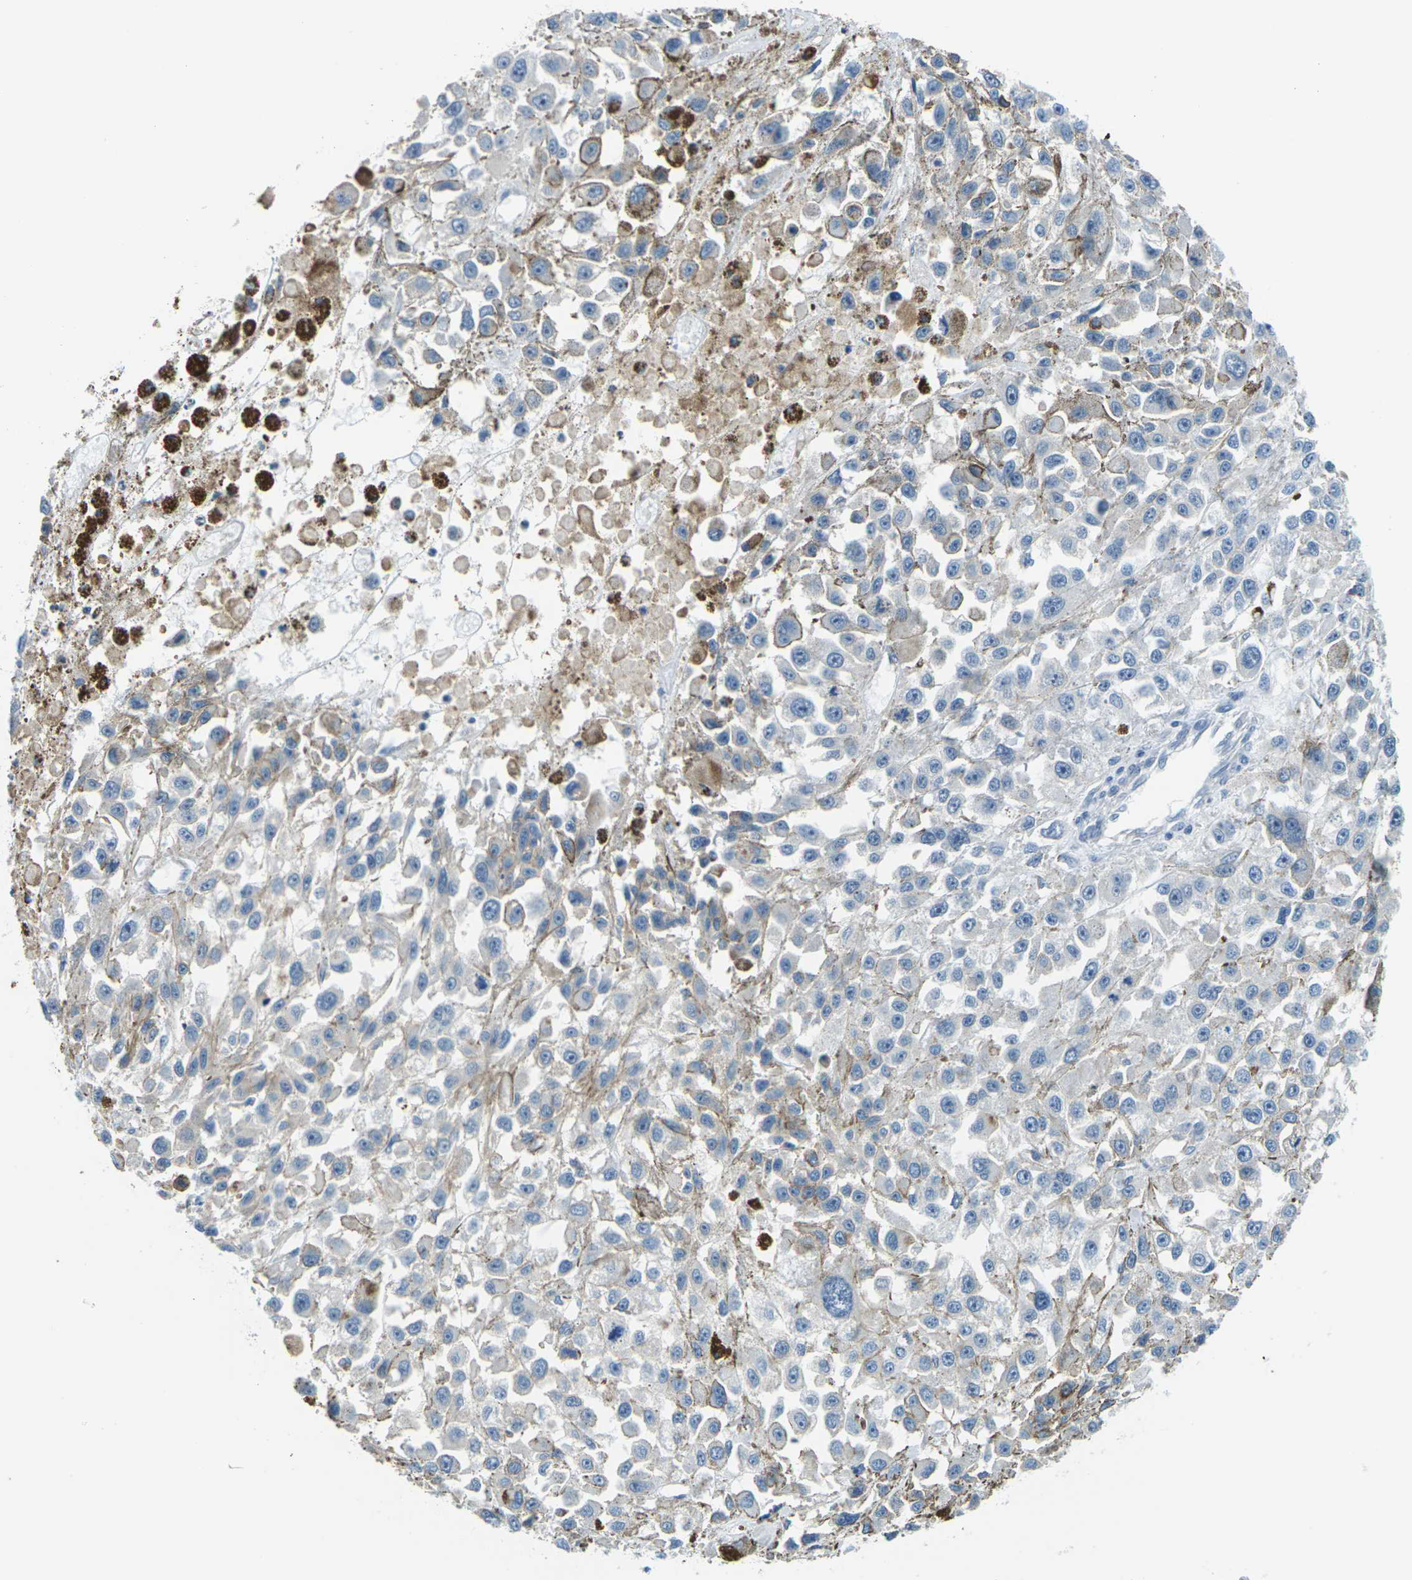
{"staining": {"intensity": "negative", "quantity": "none", "location": "none"}, "tissue": "melanoma", "cell_type": "Tumor cells", "image_type": "cancer", "snomed": [{"axis": "morphology", "description": "Malignant melanoma, Metastatic site"}, {"axis": "topography", "description": "Lymph node"}], "caption": "Melanoma was stained to show a protein in brown. There is no significant staining in tumor cells.", "gene": "SLC13A3", "patient": {"sex": "male", "age": 59}}